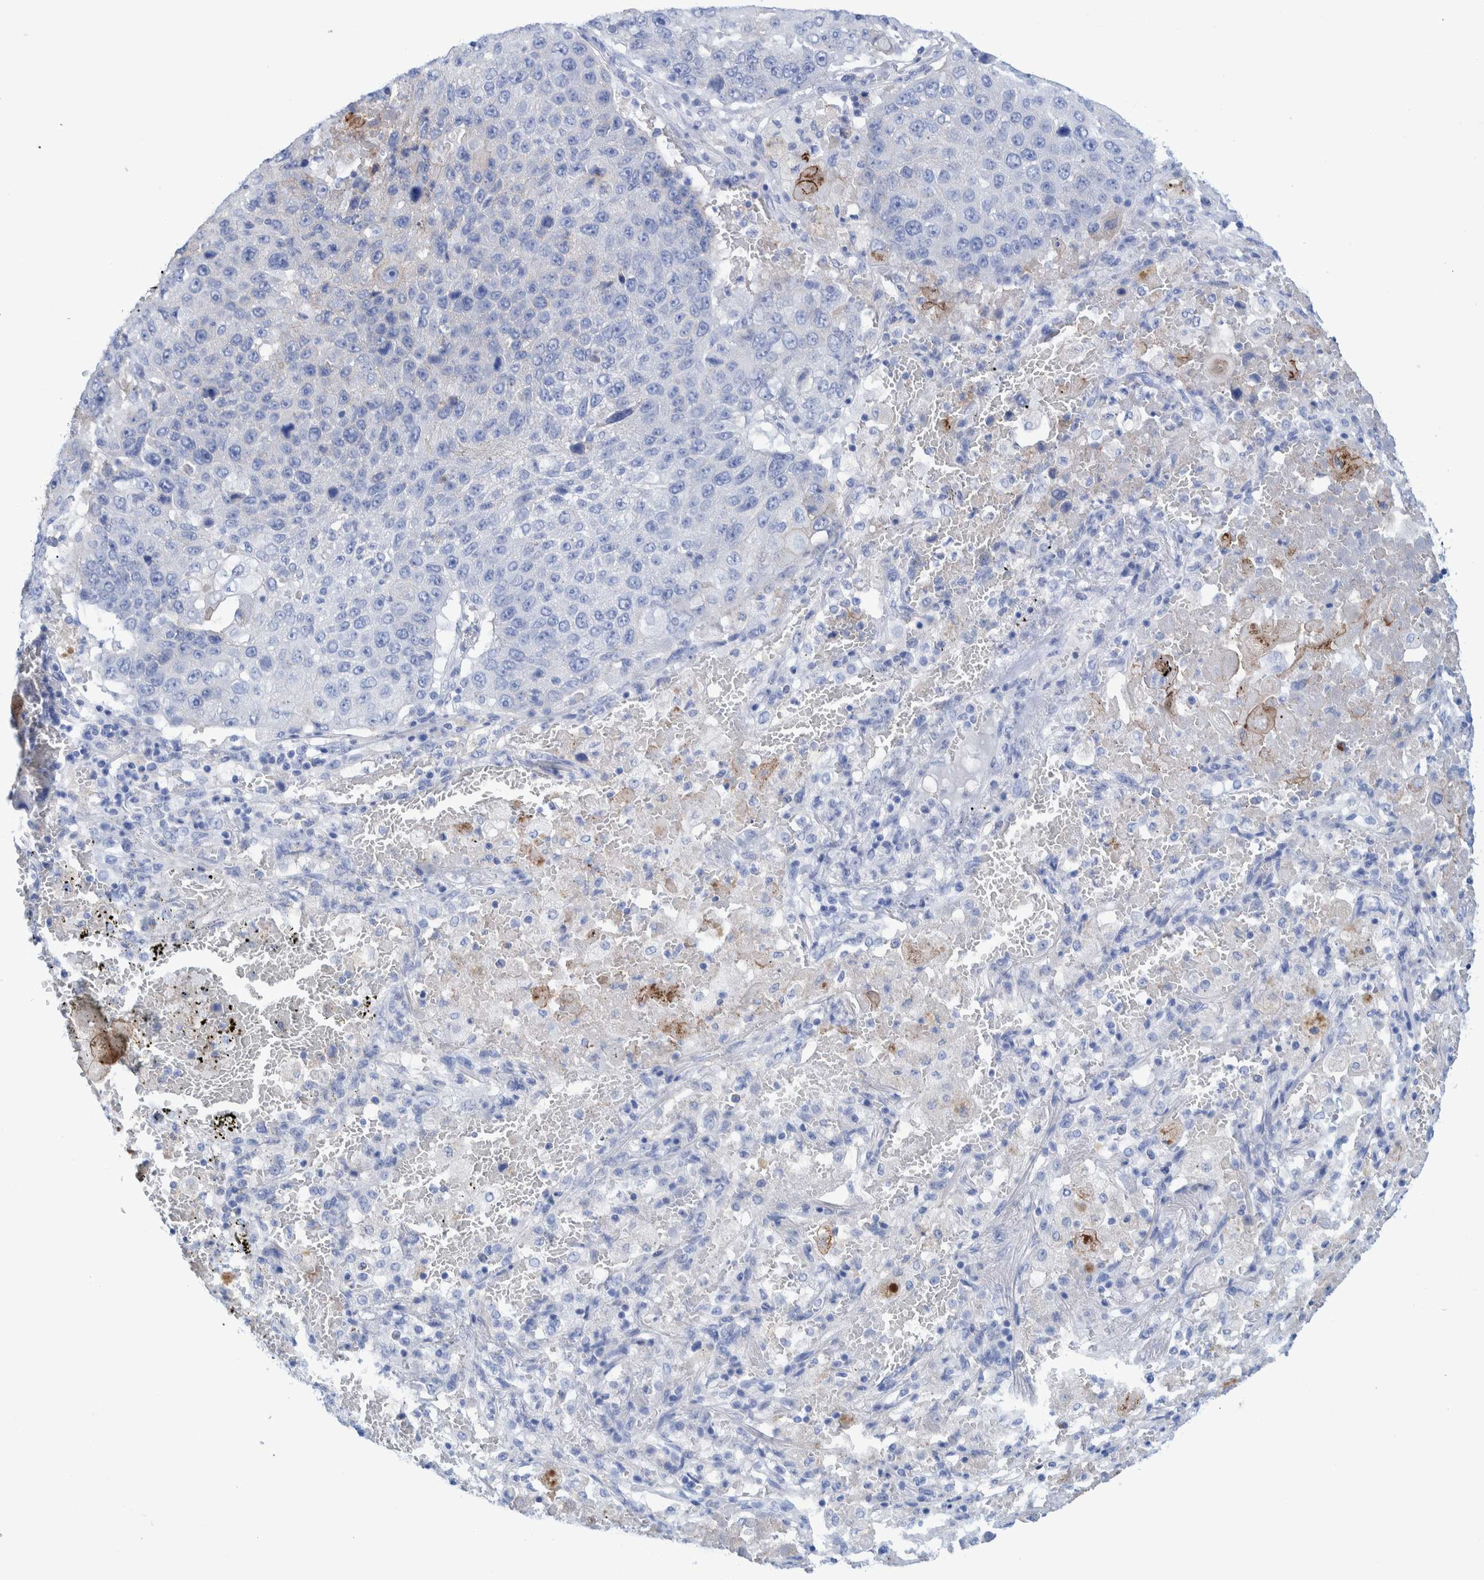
{"staining": {"intensity": "negative", "quantity": "none", "location": "none"}, "tissue": "lung cancer", "cell_type": "Tumor cells", "image_type": "cancer", "snomed": [{"axis": "morphology", "description": "Squamous cell carcinoma, NOS"}, {"axis": "topography", "description": "Lung"}], "caption": "Lung cancer (squamous cell carcinoma) was stained to show a protein in brown. There is no significant positivity in tumor cells.", "gene": "PERP", "patient": {"sex": "male", "age": 61}}